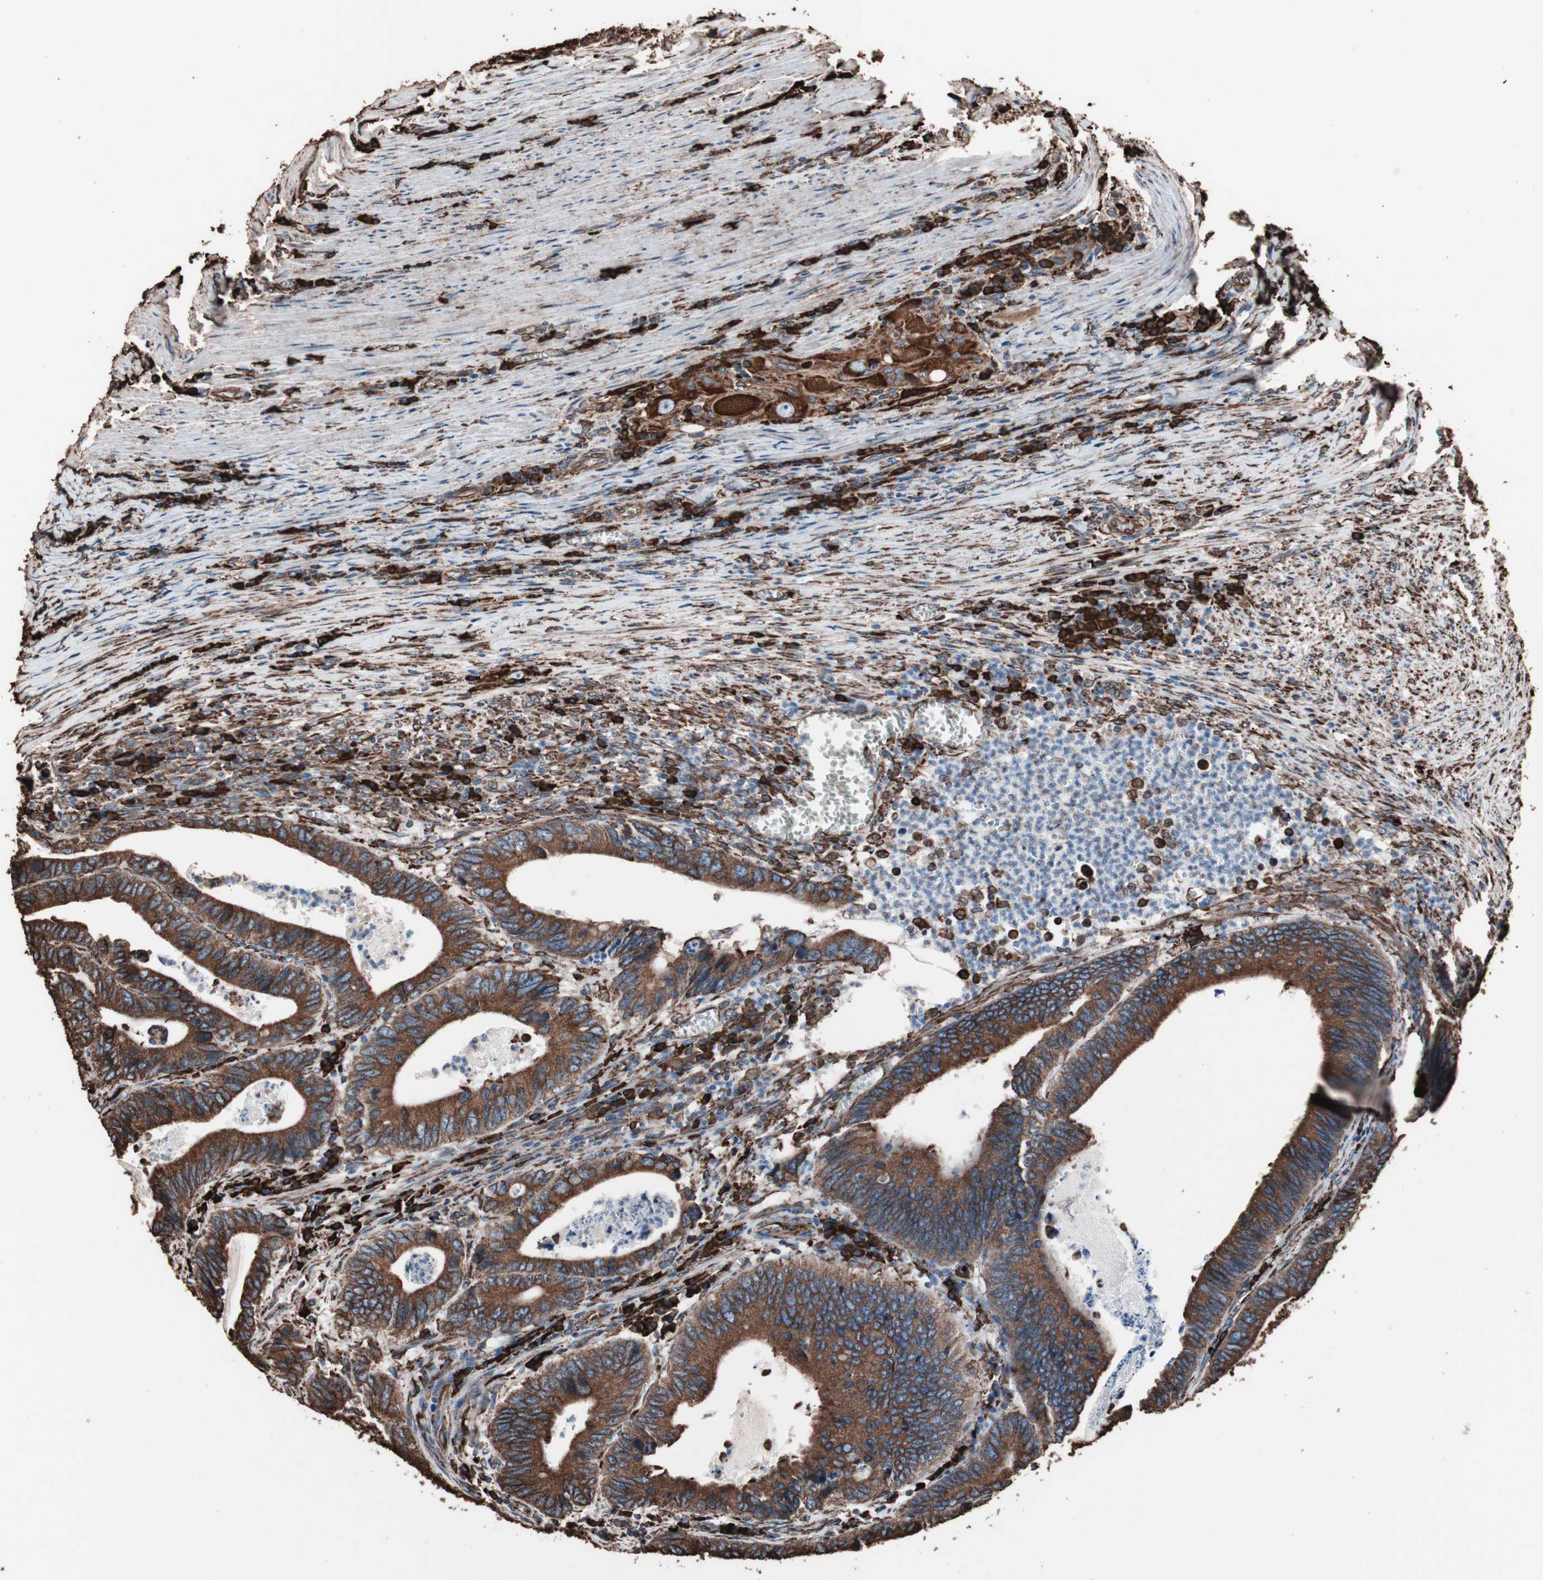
{"staining": {"intensity": "strong", "quantity": ">75%", "location": "cytoplasmic/membranous"}, "tissue": "colorectal cancer", "cell_type": "Tumor cells", "image_type": "cancer", "snomed": [{"axis": "morphology", "description": "Adenocarcinoma, NOS"}, {"axis": "topography", "description": "Colon"}], "caption": "Immunohistochemistry (DAB) staining of colorectal cancer exhibits strong cytoplasmic/membranous protein positivity in approximately >75% of tumor cells.", "gene": "HSP90B1", "patient": {"sex": "male", "age": 72}}